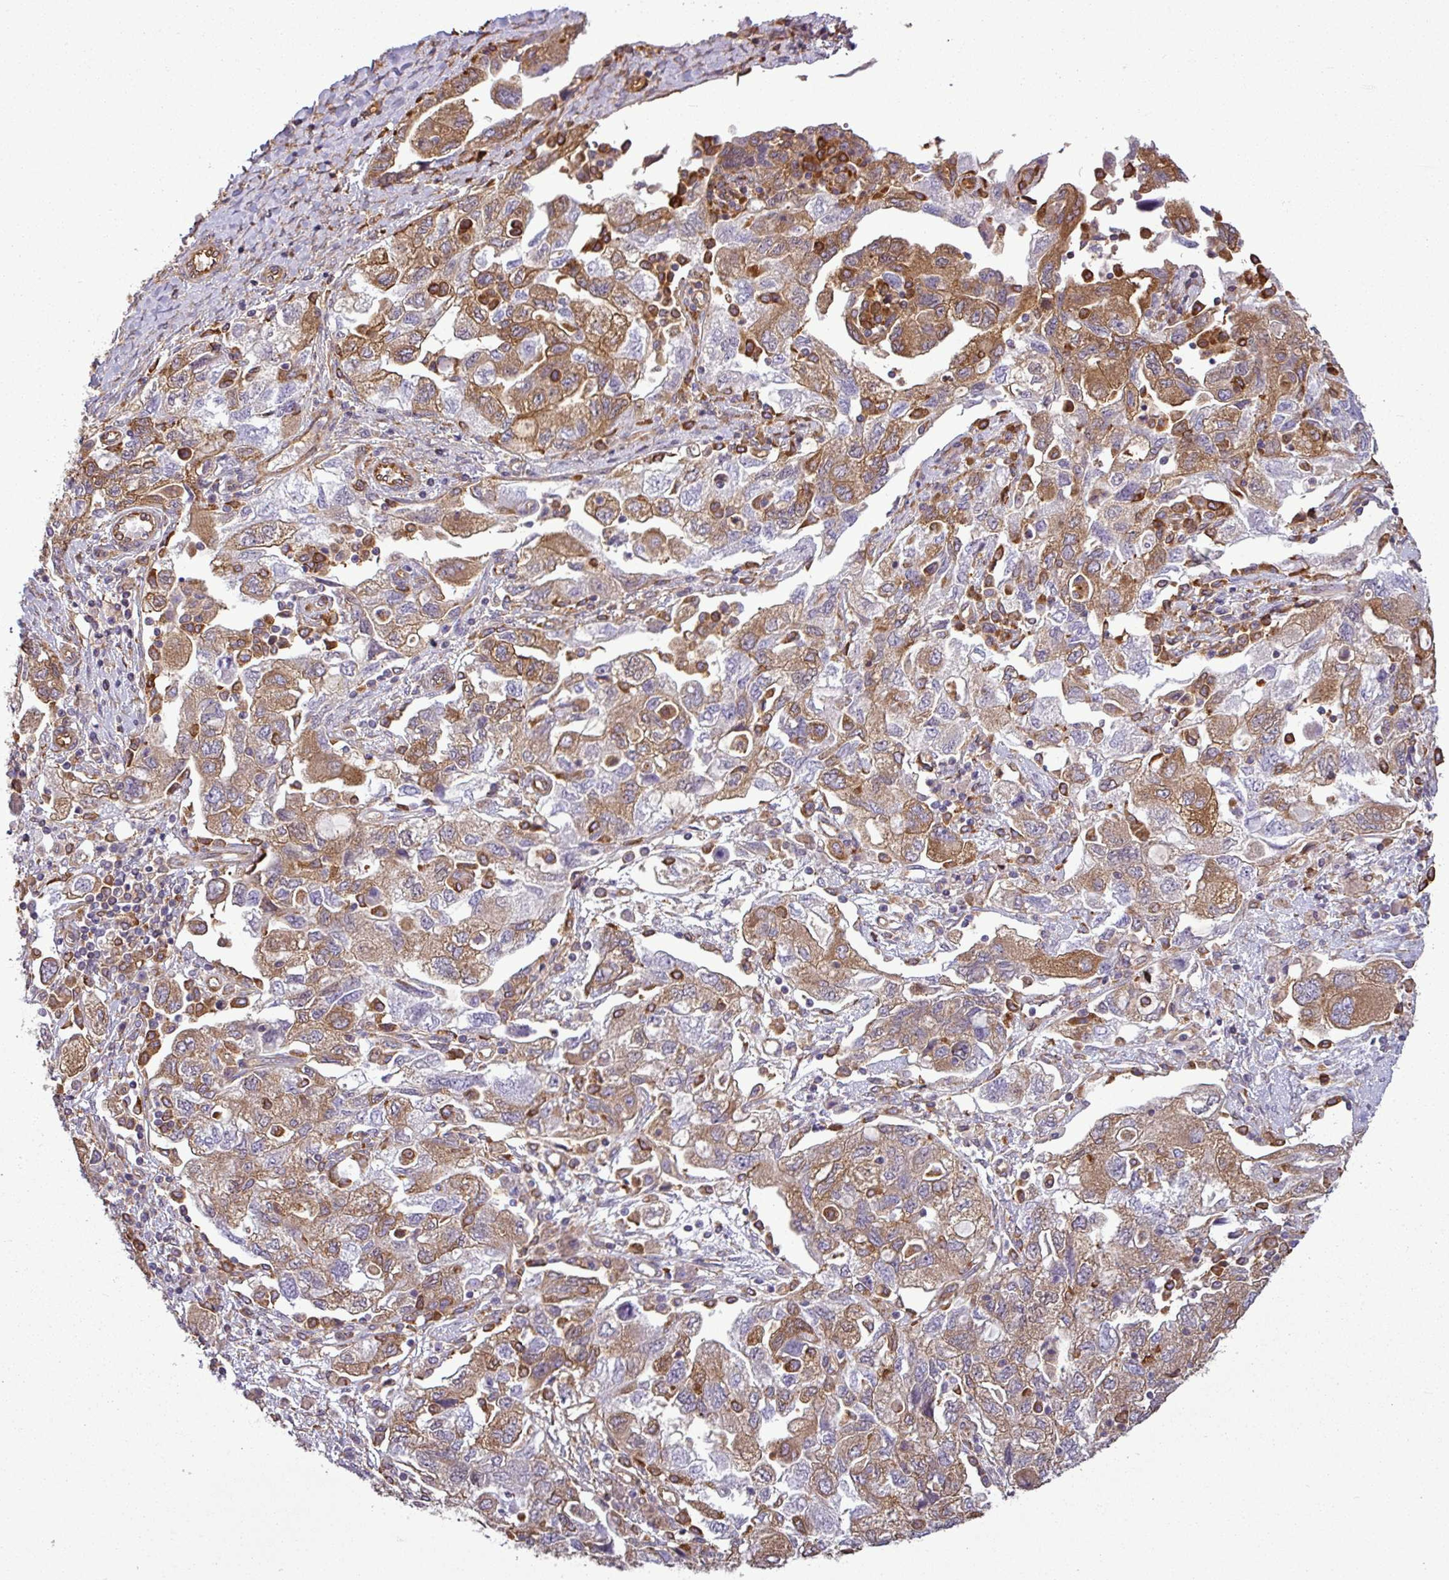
{"staining": {"intensity": "moderate", "quantity": ">75%", "location": "cytoplasmic/membranous"}, "tissue": "ovarian cancer", "cell_type": "Tumor cells", "image_type": "cancer", "snomed": [{"axis": "morphology", "description": "Carcinoma, NOS"}, {"axis": "morphology", "description": "Cystadenocarcinoma, serous, NOS"}, {"axis": "topography", "description": "Ovary"}], "caption": "This histopathology image shows IHC staining of human ovarian cancer (carcinoma), with medium moderate cytoplasmic/membranous expression in about >75% of tumor cells.", "gene": "PACSIN2", "patient": {"sex": "female", "age": 69}}